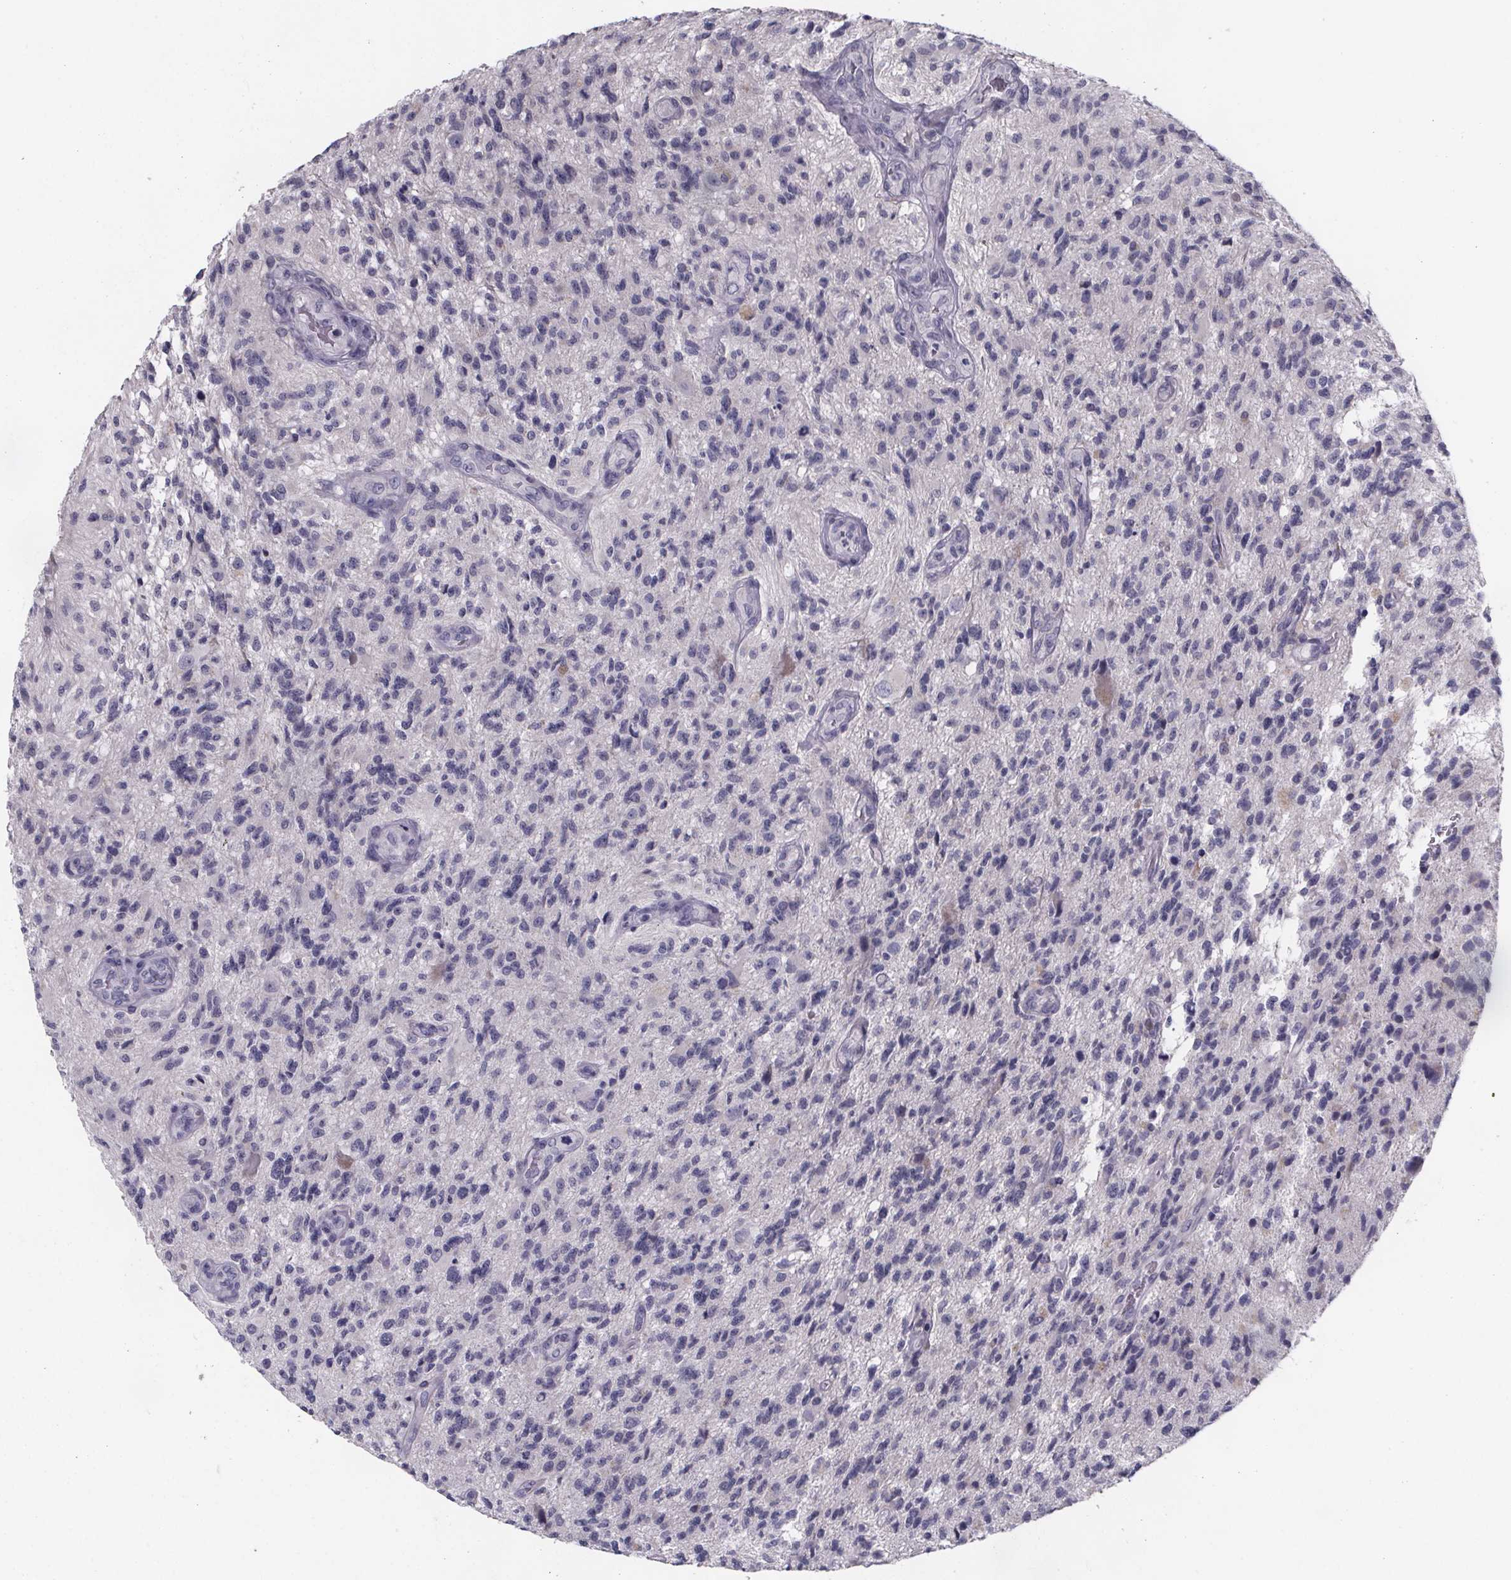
{"staining": {"intensity": "negative", "quantity": "none", "location": "none"}, "tissue": "glioma", "cell_type": "Tumor cells", "image_type": "cancer", "snomed": [{"axis": "morphology", "description": "Glioma, malignant, High grade"}, {"axis": "topography", "description": "Brain"}], "caption": "IHC micrograph of malignant glioma (high-grade) stained for a protein (brown), which exhibits no staining in tumor cells.", "gene": "PAH", "patient": {"sex": "male", "age": 56}}